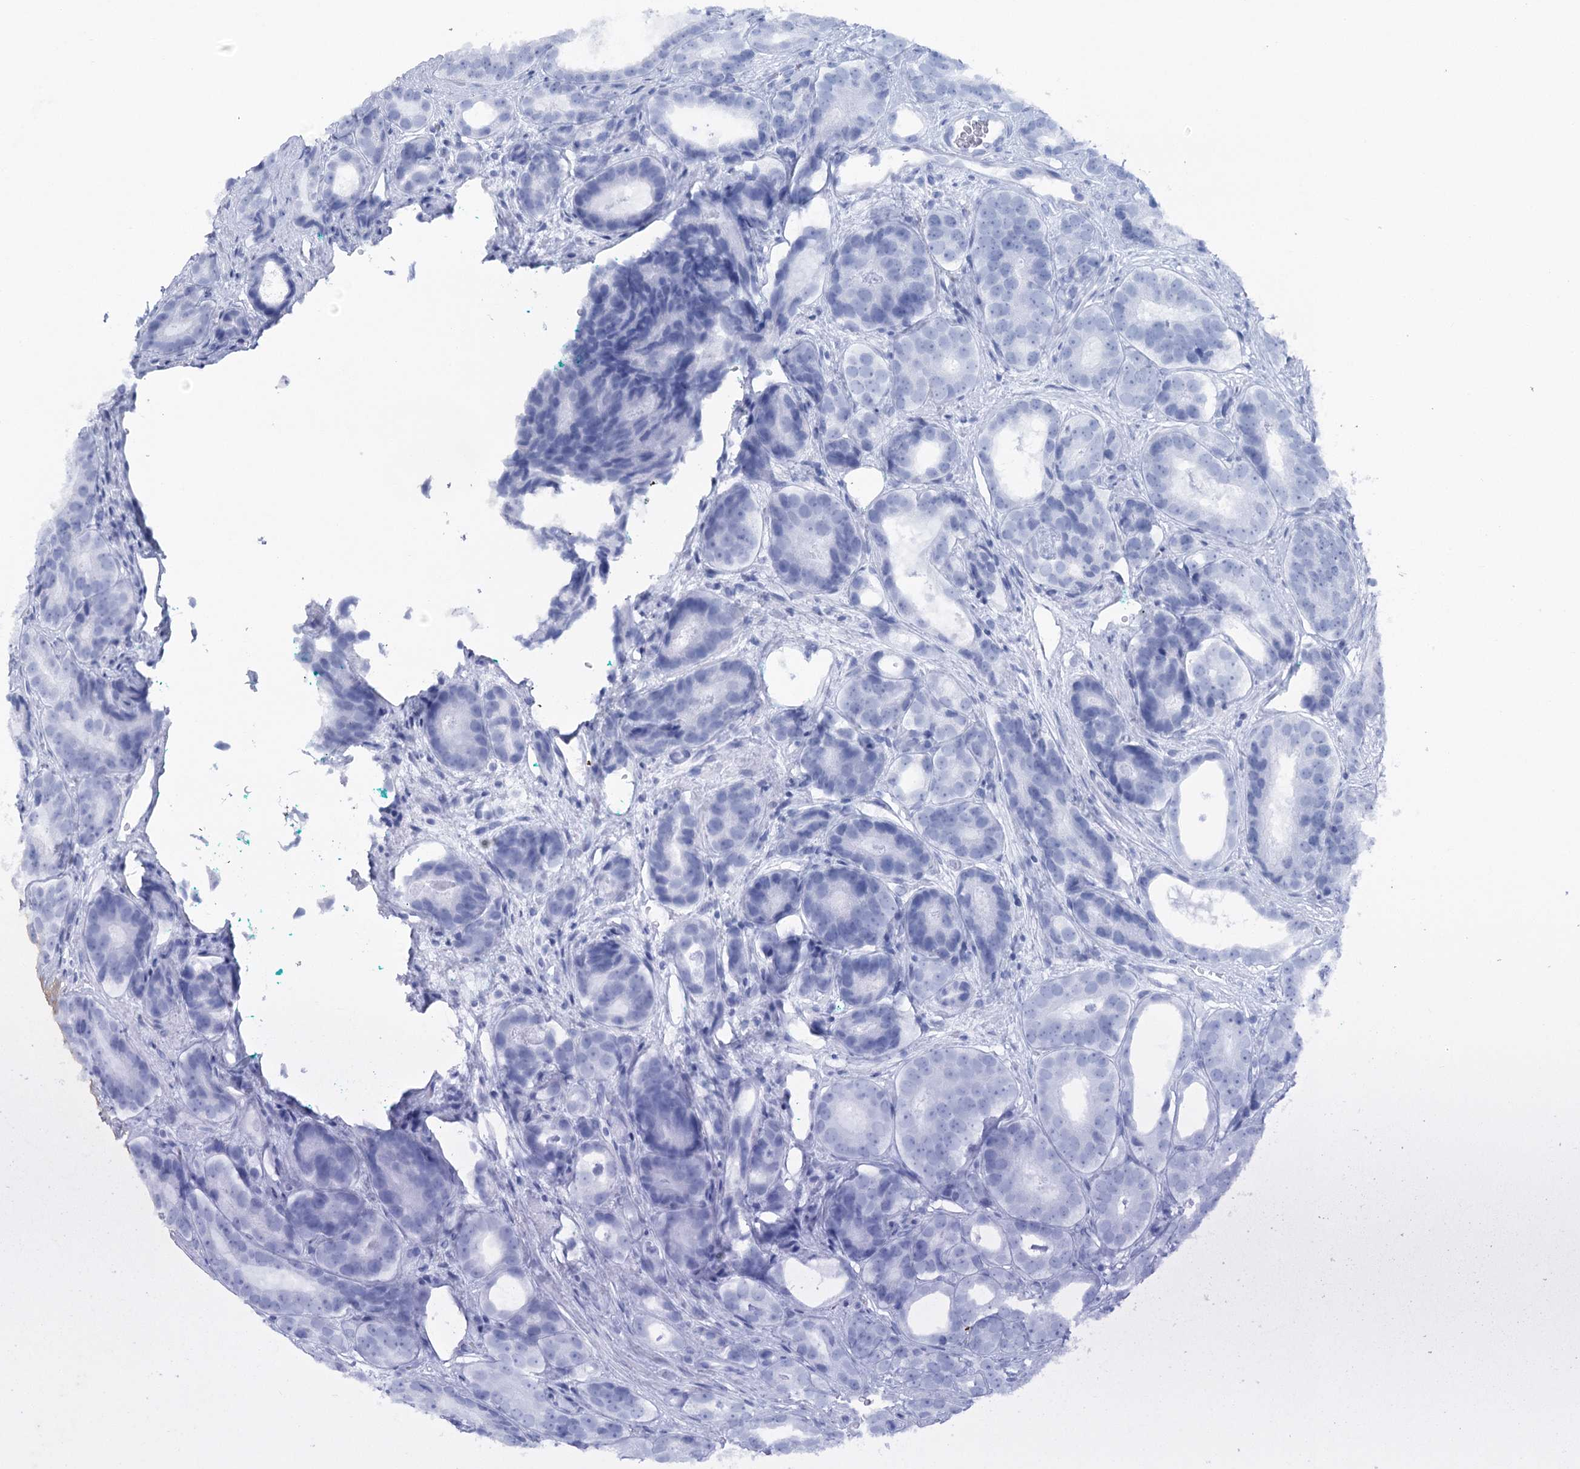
{"staining": {"intensity": "negative", "quantity": "none", "location": "none"}, "tissue": "prostate cancer", "cell_type": "Tumor cells", "image_type": "cancer", "snomed": [{"axis": "morphology", "description": "Adenocarcinoma, High grade"}, {"axis": "topography", "description": "Prostate"}], "caption": "This is an immunohistochemistry photomicrograph of human adenocarcinoma (high-grade) (prostate). There is no expression in tumor cells.", "gene": "CCDC88A", "patient": {"sex": "male", "age": 56}}